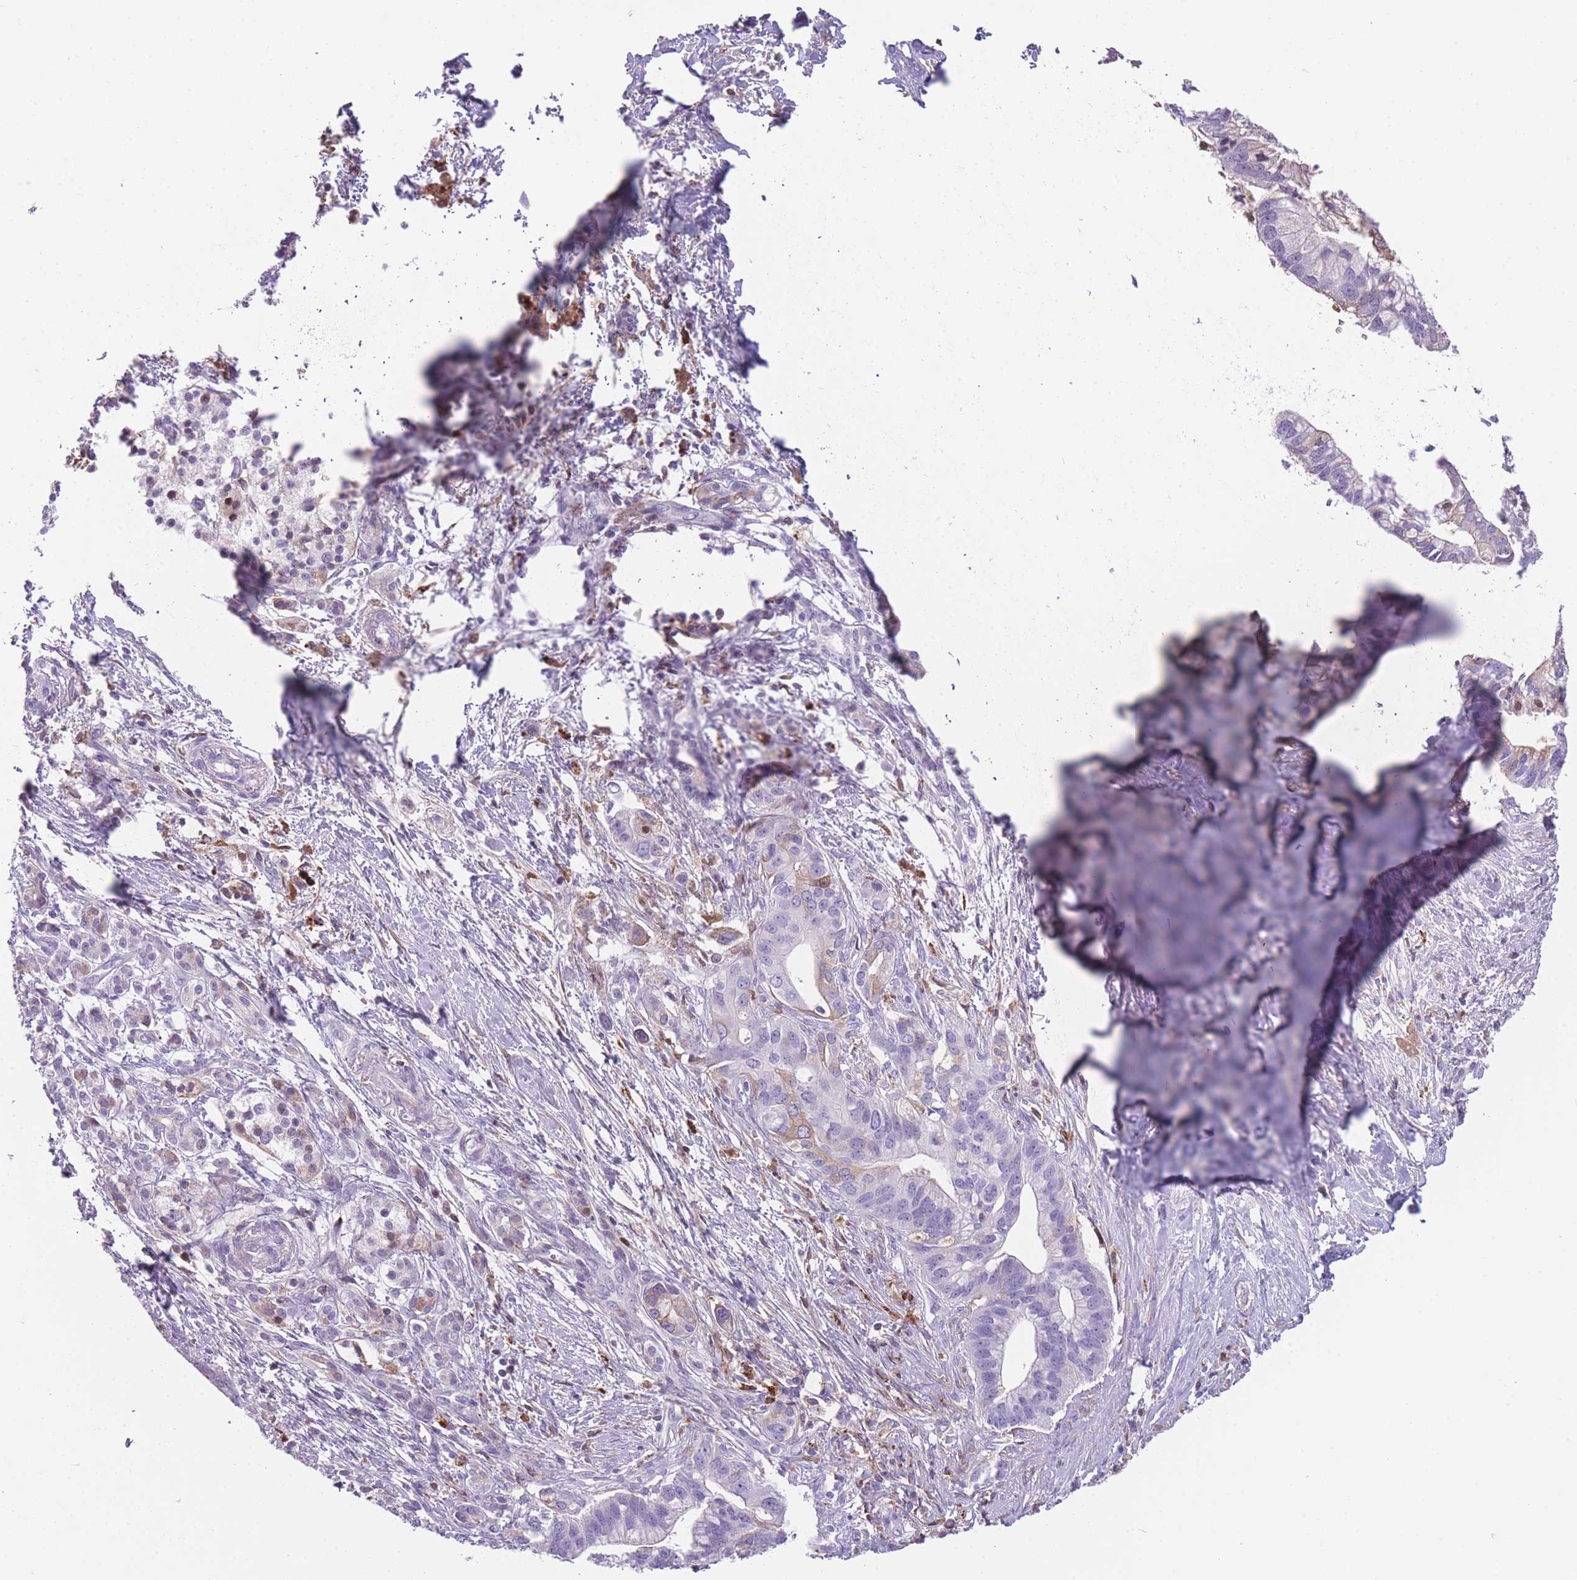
{"staining": {"intensity": "weak", "quantity": "<25%", "location": "cytoplasmic/membranous"}, "tissue": "pancreatic cancer", "cell_type": "Tumor cells", "image_type": "cancer", "snomed": [{"axis": "morphology", "description": "Adenocarcinoma, NOS"}, {"axis": "topography", "description": "Pancreas"}], "caption": "Histopathology image shows no protein expression in tumor cells of pancreatic cancer (adenocarcinoma) tissue. Brightfield microscopy of immunohistochemistry (IHC) stained with DAB (3,3'-diaminobenzidine) (brown) and hematoxylin (blue), captured at high magnification.", "gene": "GNAT1", "patient": {"sex": "male", "age": 68}}